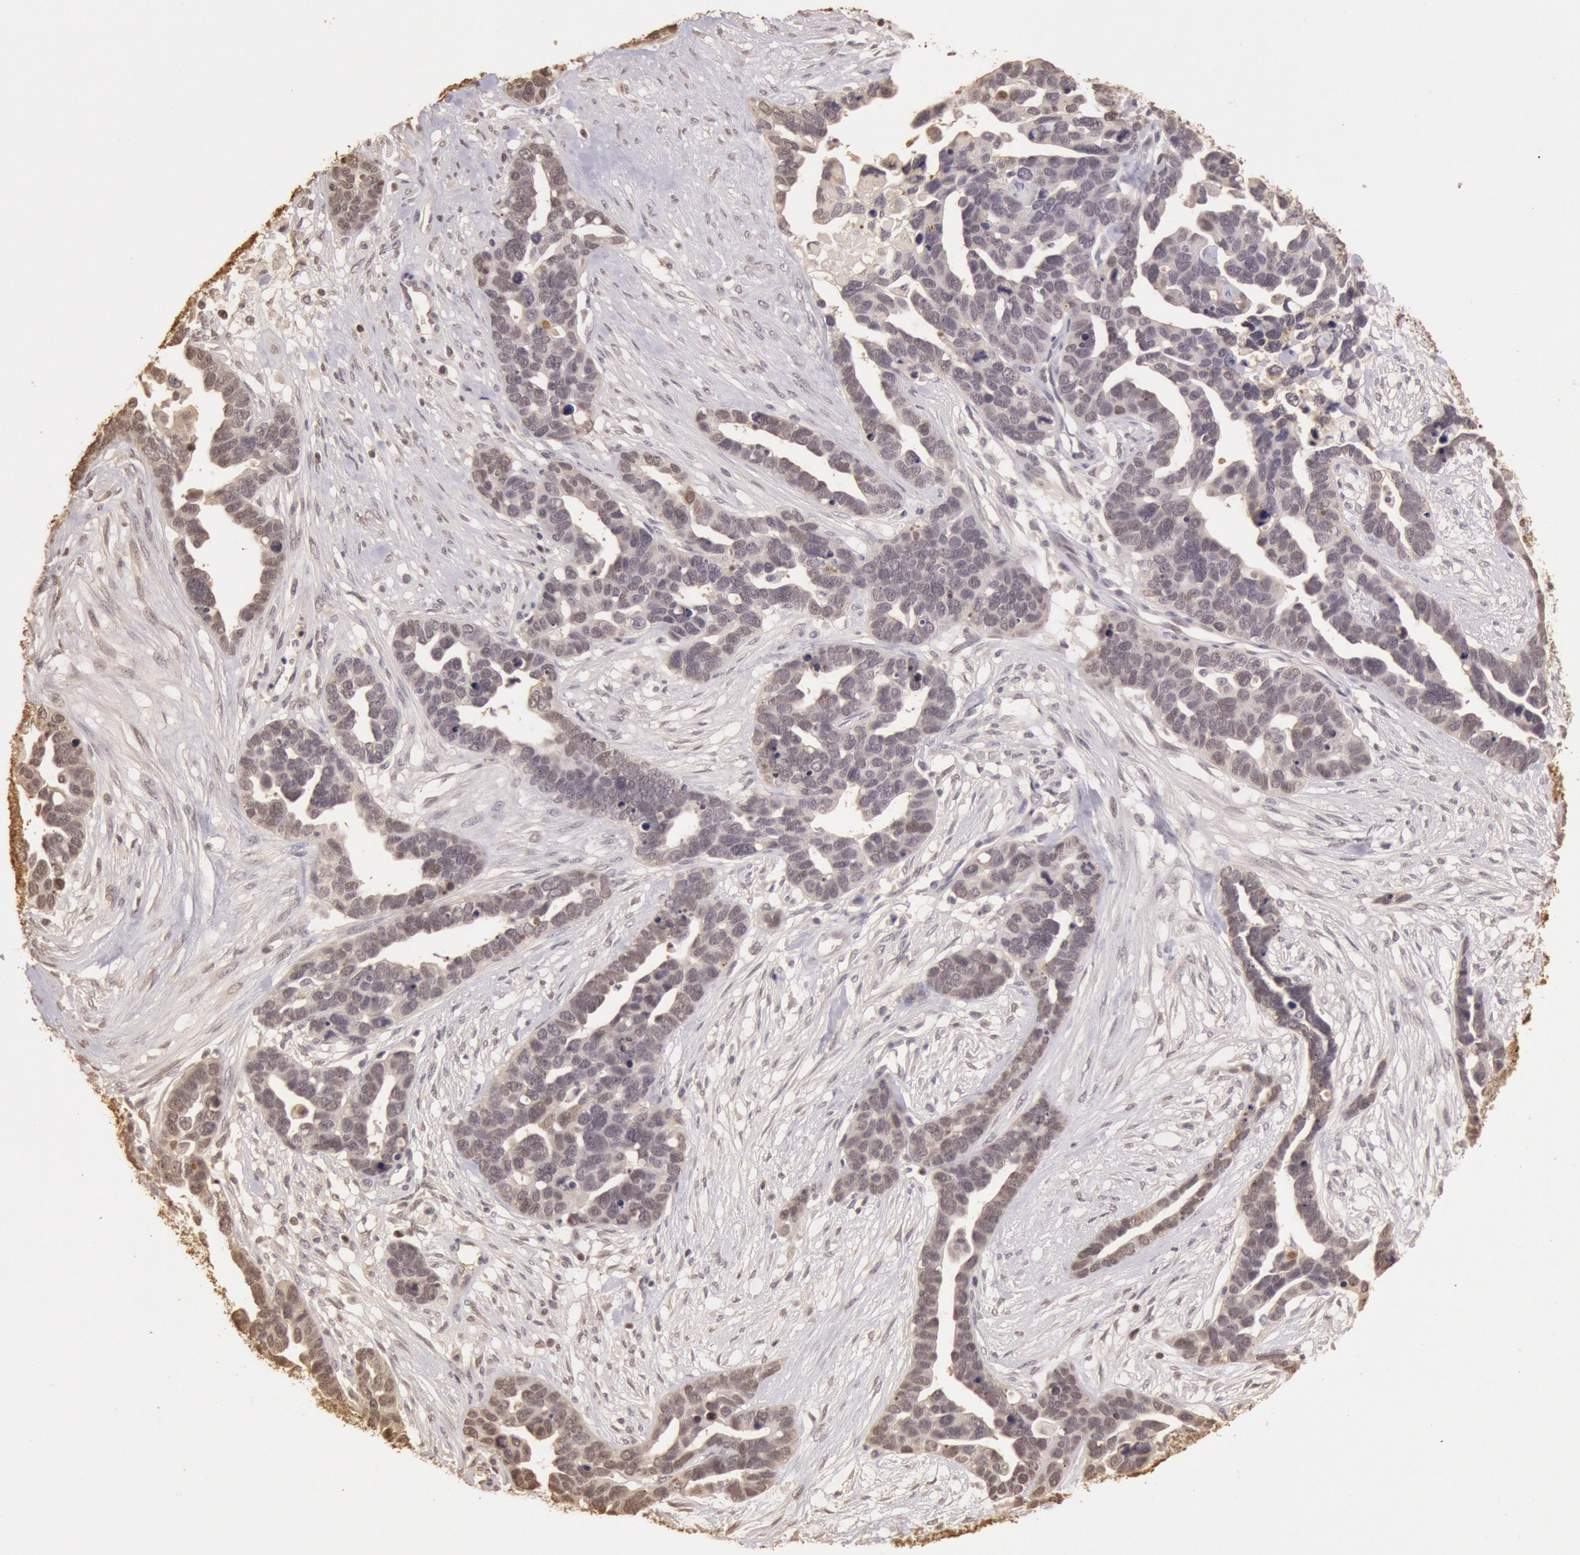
{"staining": {"intensity": "weak", "quantity": ">75%", "location": "cytoplasmic/membranous,nuclear"}, "tissue": "ovarian cancer", "cell_type": "Tumor cells", "image_type": "cancer", "snomed": [{"axis": "morphology", "description": "Cystadenocarcinoma, serous, NOS"}, {"axis": "topography", "description": "Ovary"}], "caption": "Ovarian cancer (serous cystadenocarcinoma) tissue reveals weak cytoplasmic/membranous and nuclear positivity in about >75% of tumor cells", "gene": "SOD1", "patient": {"sex": "female", "age": 54}}